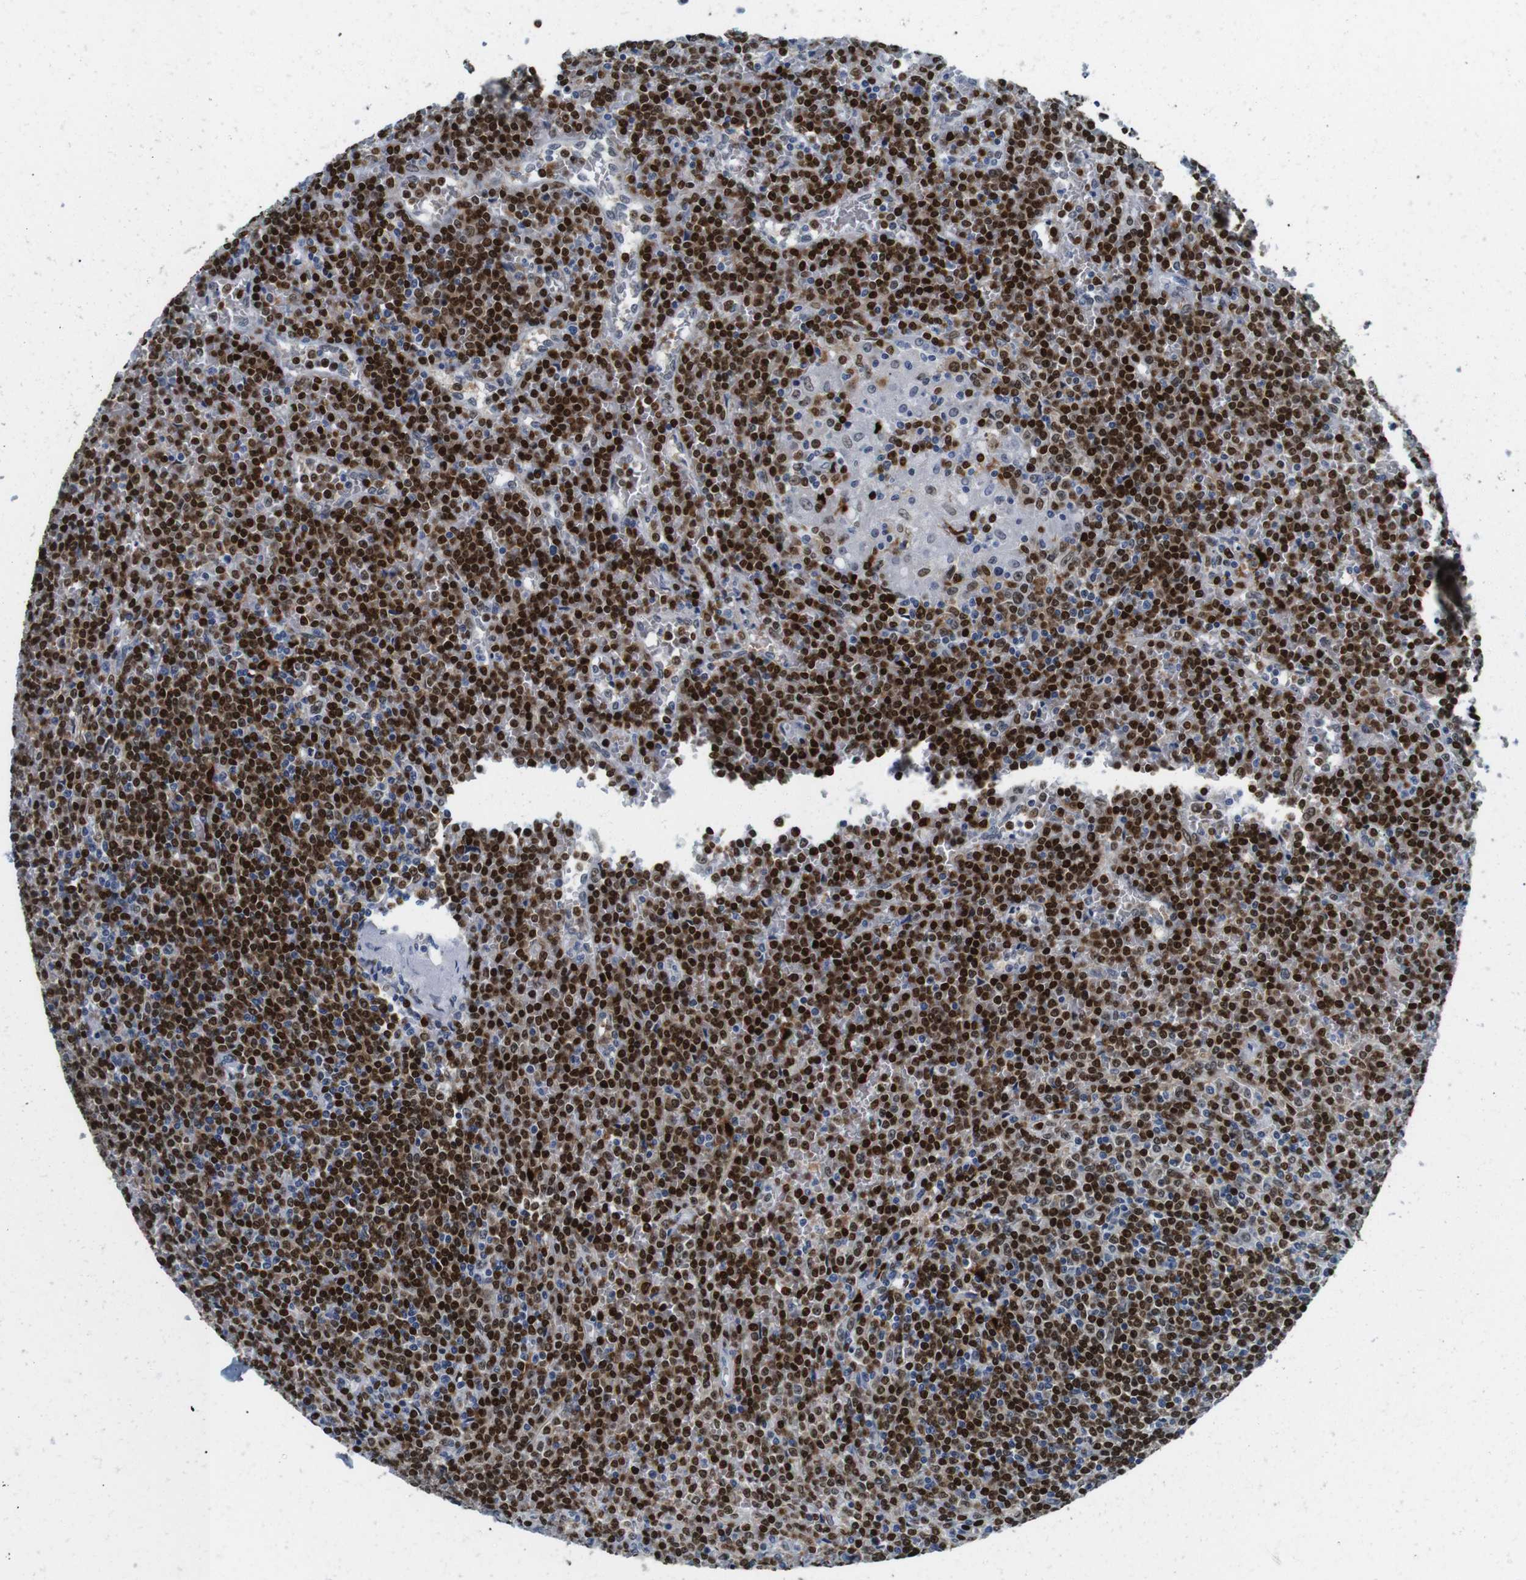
{"staining": {"intensity": "strong", "quantity": ">75%", "location": "nuclear"}, "tissue": "lymphoma", "cell_type": "Tumor cells", "image_type": "cancer", "snomed": [{"axis": "morphology", "description": "Malignant lymphoma, non-Hodgkin's type, Low grade"}, {"axis": "topography", "description": "Spleen"}], "caption": "Lymphoma was stained to show a protein in brown. There is high levels of strong nuclear staining in approximately >75% of tumor cells.", "gene": "IRF8", "patient": {"sex": "female", "age": 19}}